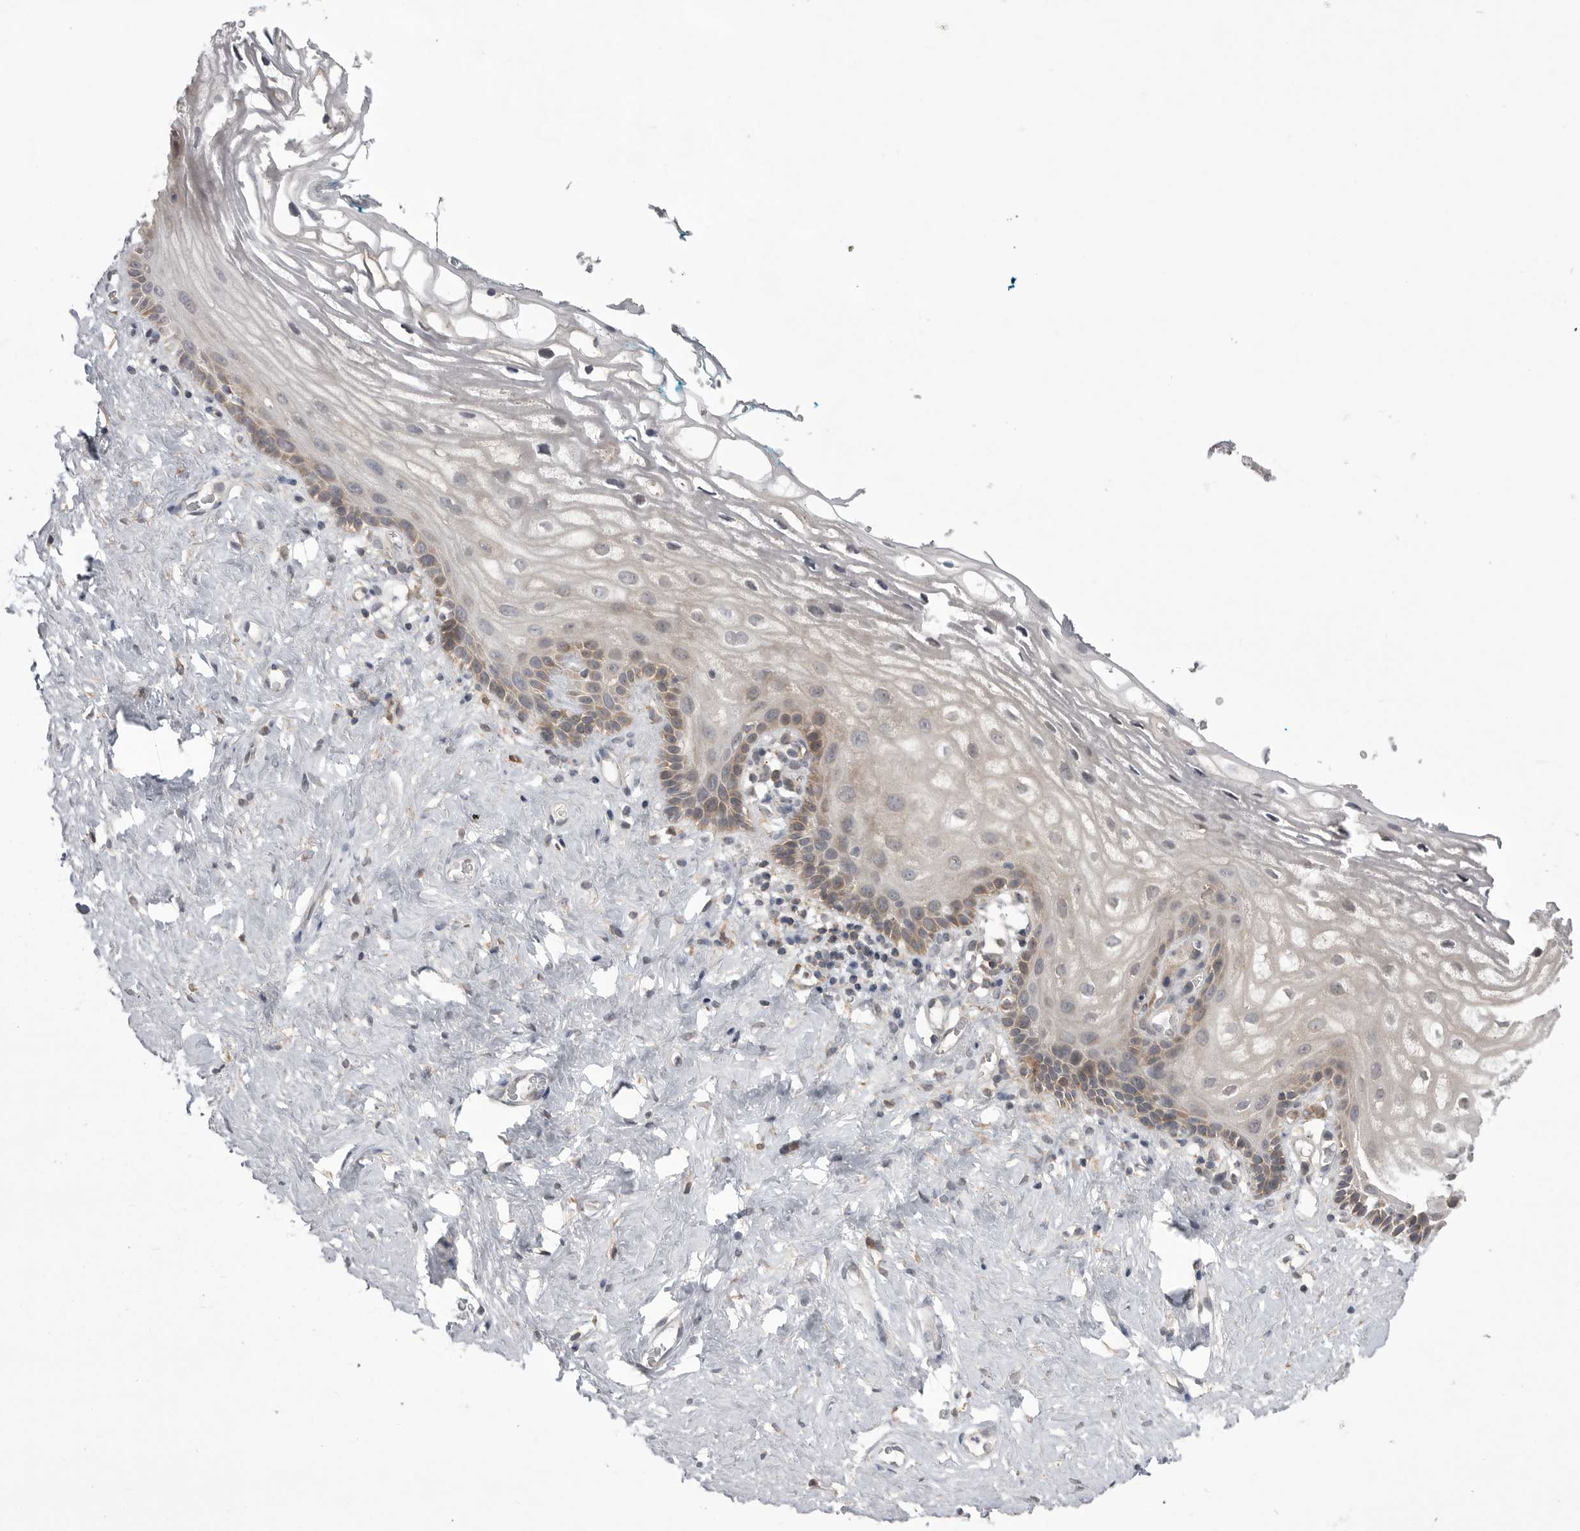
{"staining": {"intensity": "moderate", "quantity": "<25%", "location": "cytoplasmic/membranous"}, "tissue": "vagina", "cell_type": "Squamous epithelial cells", "image_type": "normal", "snomed": [{"axis": "morphology", "description": "Normal tissue, NOS"}, {"axis": "morphology", "description": "Adenocarcinoma, NOS"}, {"axis": "topography", "description": "Rectum"}, {"axis": "topography", "description": "Vagina"}], "caption": "Benign vagina was stained to show a protein in brown. There is low levels of moderate cytoplasmic/membranous expression in approximately <25% of squamous epithelial cells.", "gene": "KYAT3", "patient": {"sex": "female", "age": 71}}